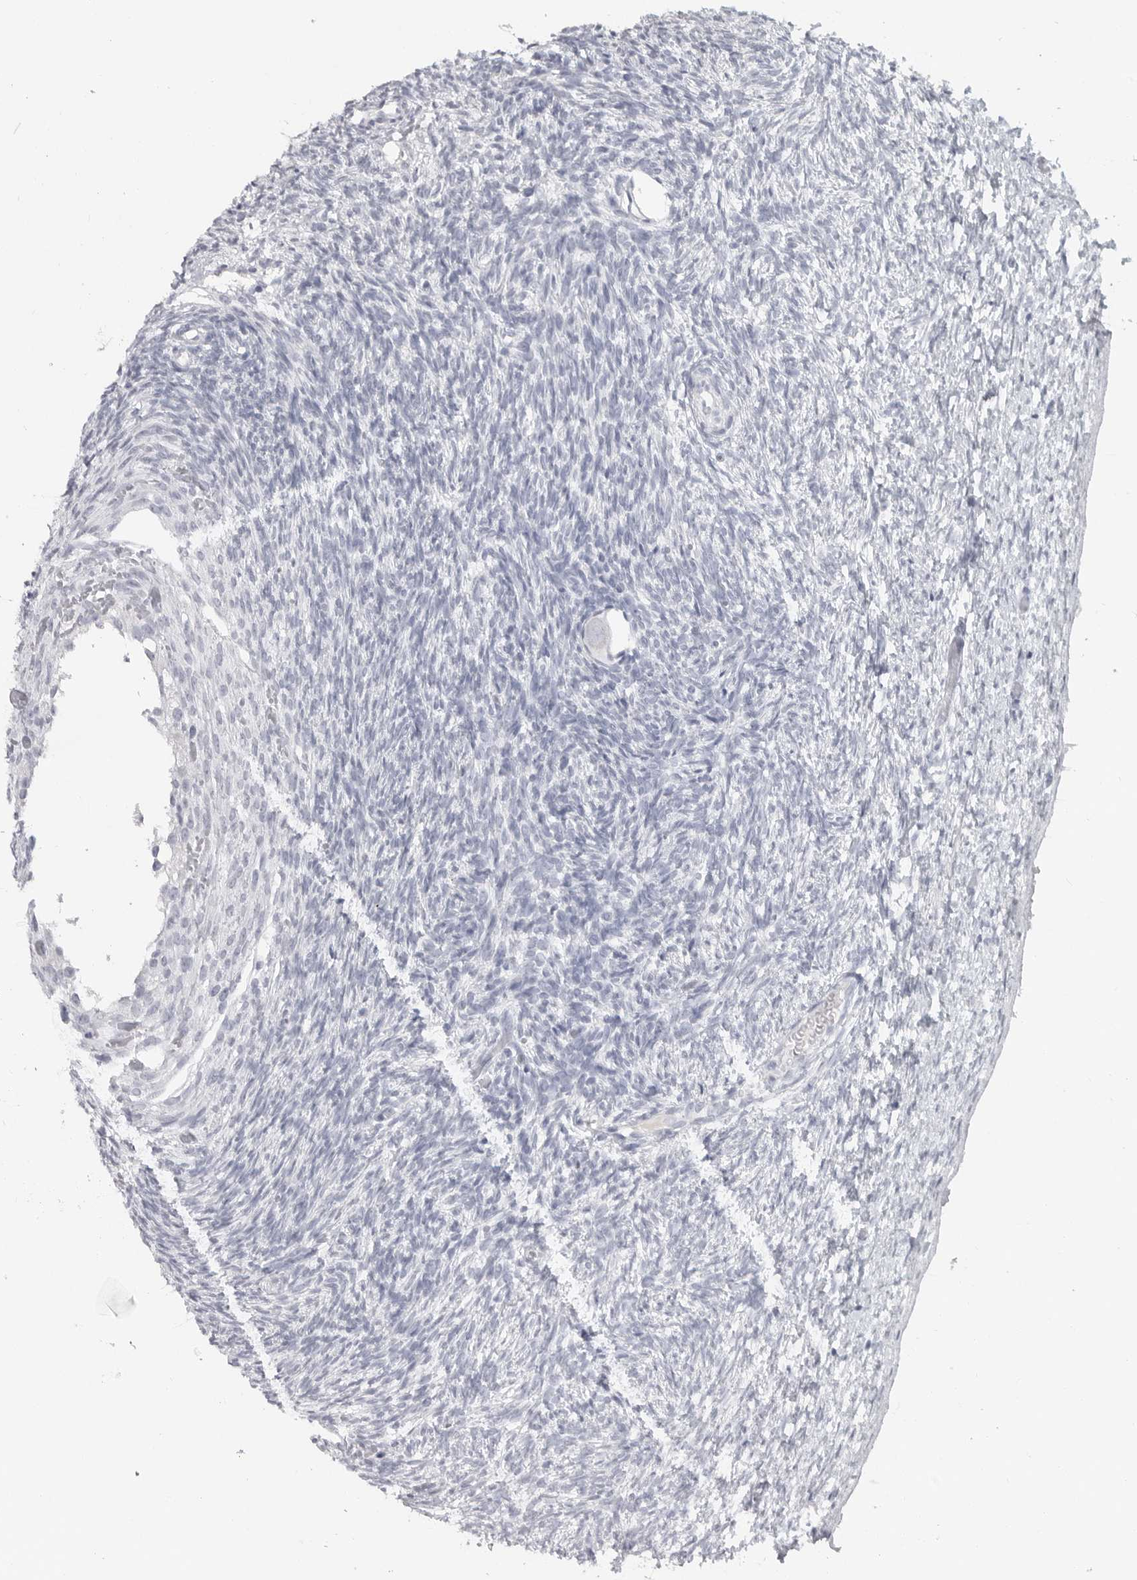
{"staining": {"intensity": "negative", "quantity": "none", "location": "none"}, "tissue": "ovary", "cell_type": "Follicle cells", "image_type": "normal", "snomed": [{"axis": "morphology", "description": "Normal tissue, NOS"}, {"axis": "topography", "description": "Ovary"}], "caption": "Immunohistochemistry micrograph of normal ovary: ovary stained with DAB (3,3'-diaminobenzidine) reveals no significant protein positivity in follicle cells.", "gene": "LY6D", "patient": {"sex": "female", "age": 34}}